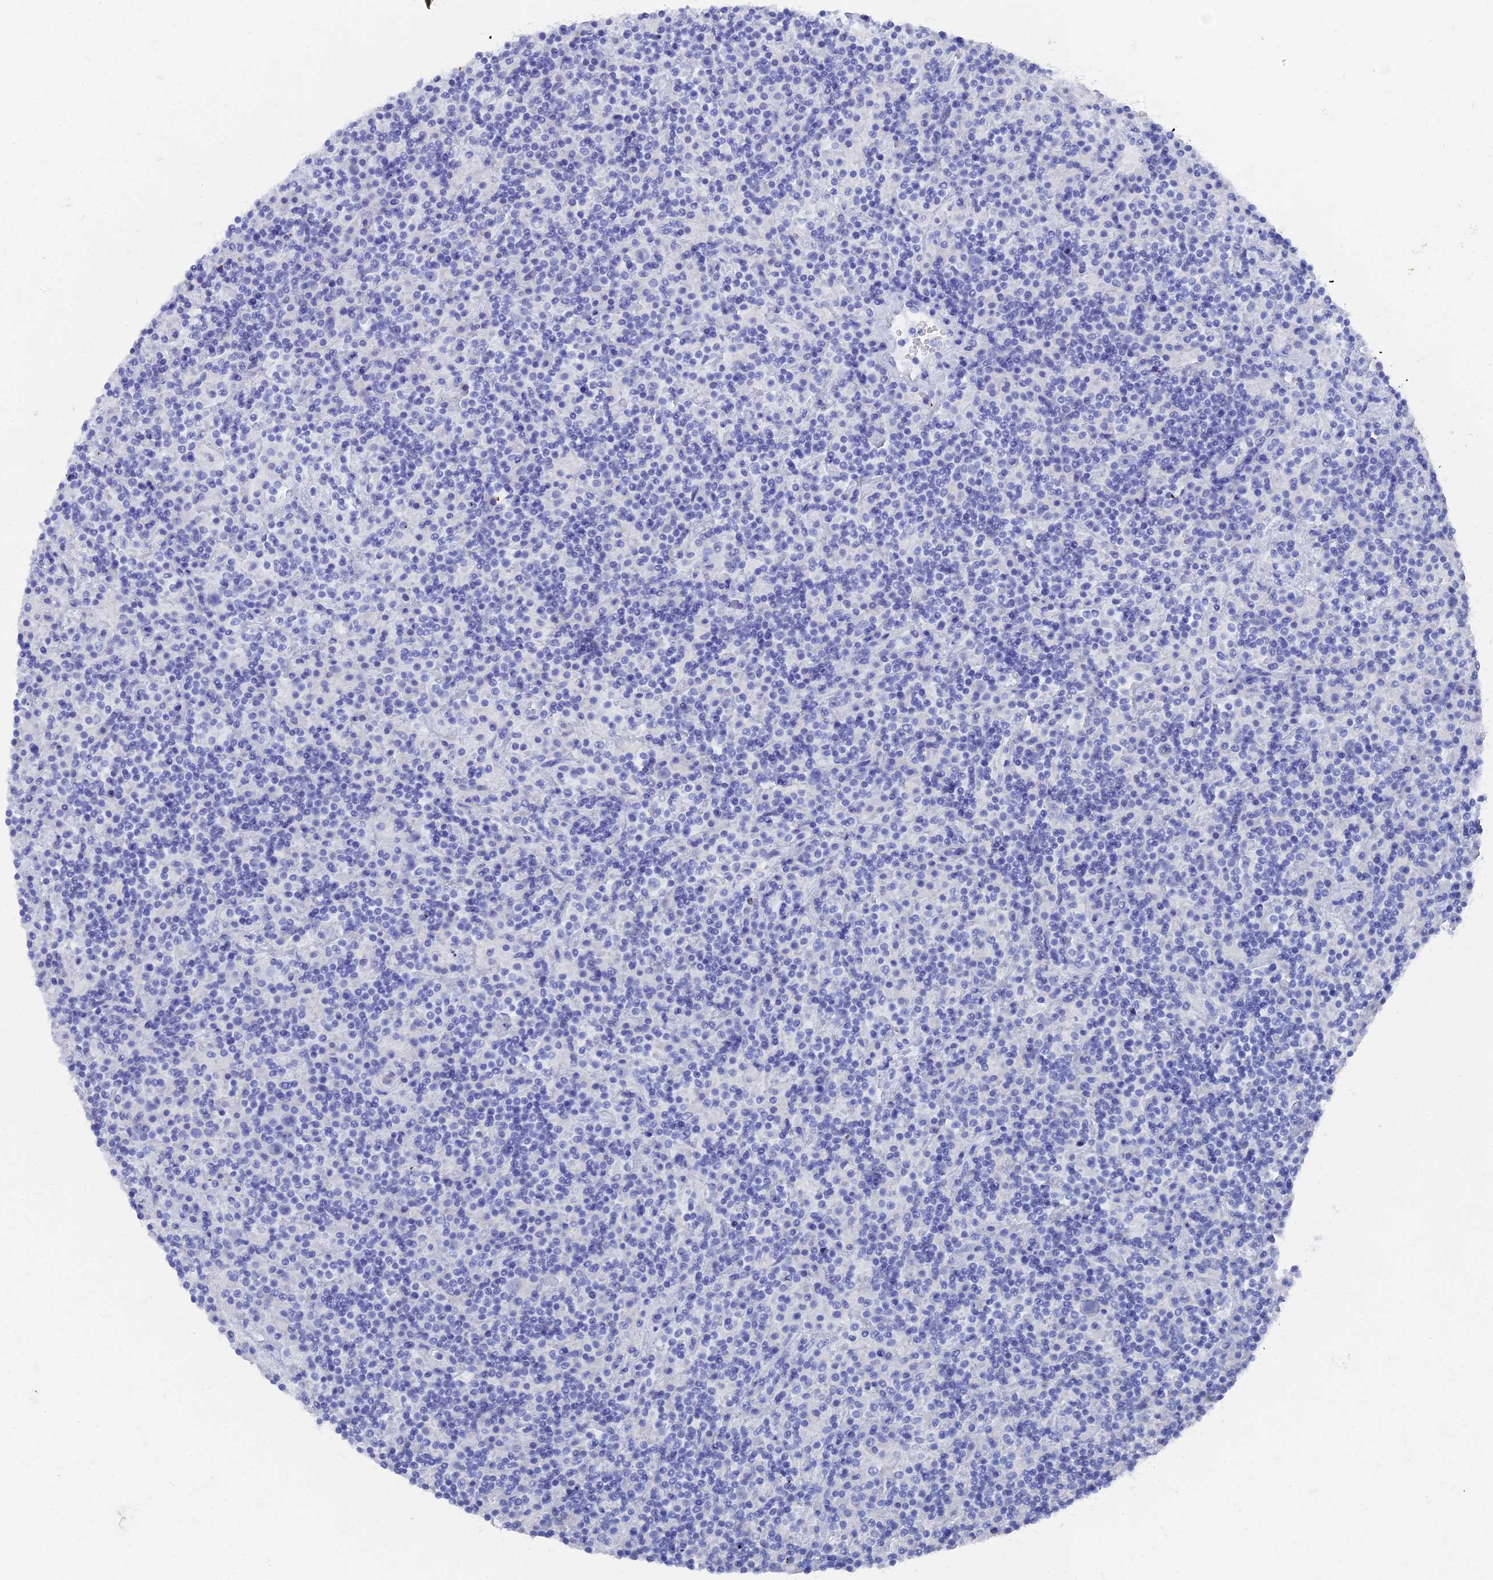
{"staining": {"intensity": "negative", "quantity": "none", "location": "none"}, "tissue": "lymphoma", "cell_type": "Tumor cells", "image_type": "cancer", "snomed": [{"axis": "morphology", "description": "Hodgkin's disease, NOS"}, {"axis": "topography", "description": "Lymph node"}], "caption": "Tumor cells are negative for protein expression in human lymphoma.", "gene": "ENPP3", "patient": {"sex": "male", "age": 70}}